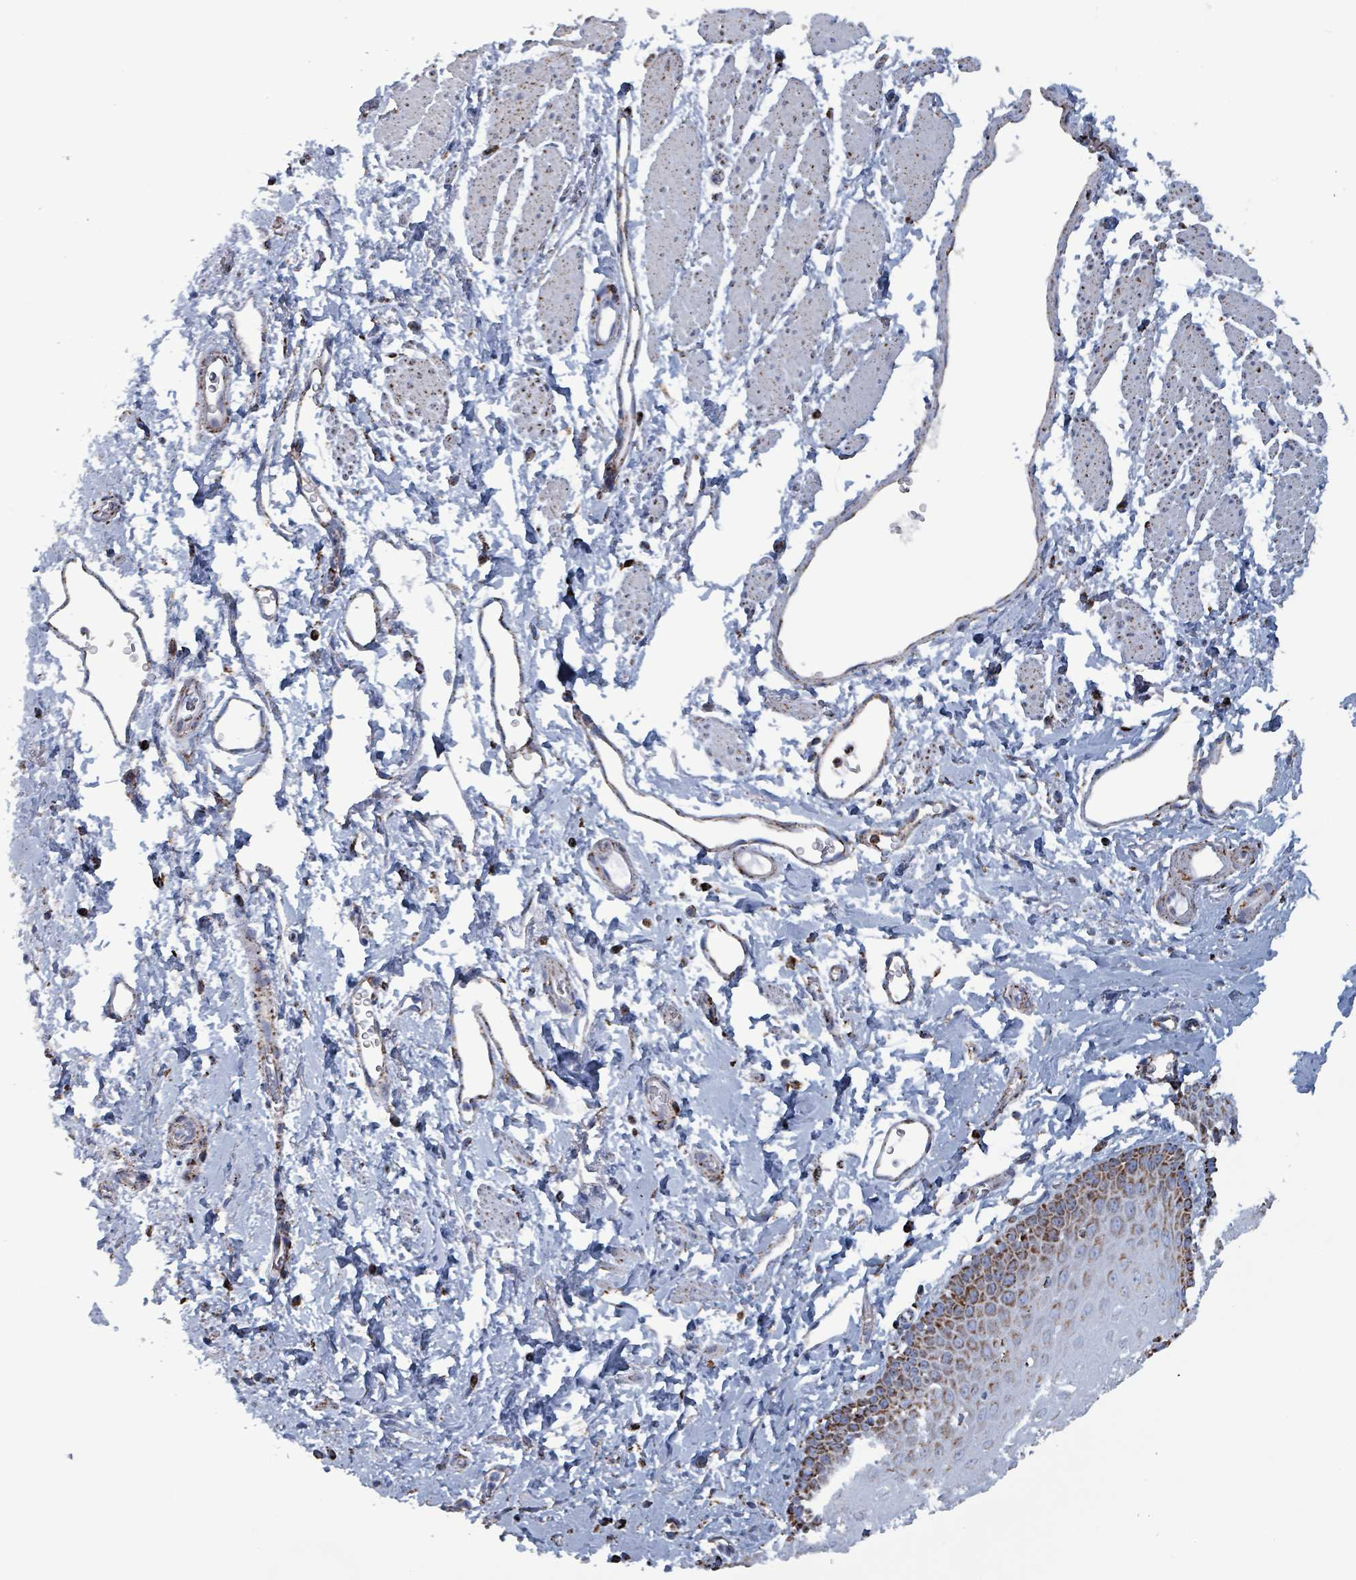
{"staining": {"intensity": "strong", "quantity": ">75%", "location": "cytoplasmic/membranous"}, "tissue": "esophagus", "cell_type": "Squamous epithelial cells", "image_type": "normal", "snomed": [{"axis": "morphology", "description": "Normal tissue, NOS"}, {"axis": "topography", "description": "Esophagus"}], "caption": "Immunohistochemical staining of normal human esophagus reveals high levels of strong cytoplasmic/membranous positivity in approximately >75% of squamous epithelial cells.", "gene": "IDH3B", "patient": {"sex": "male", "age": 70}}